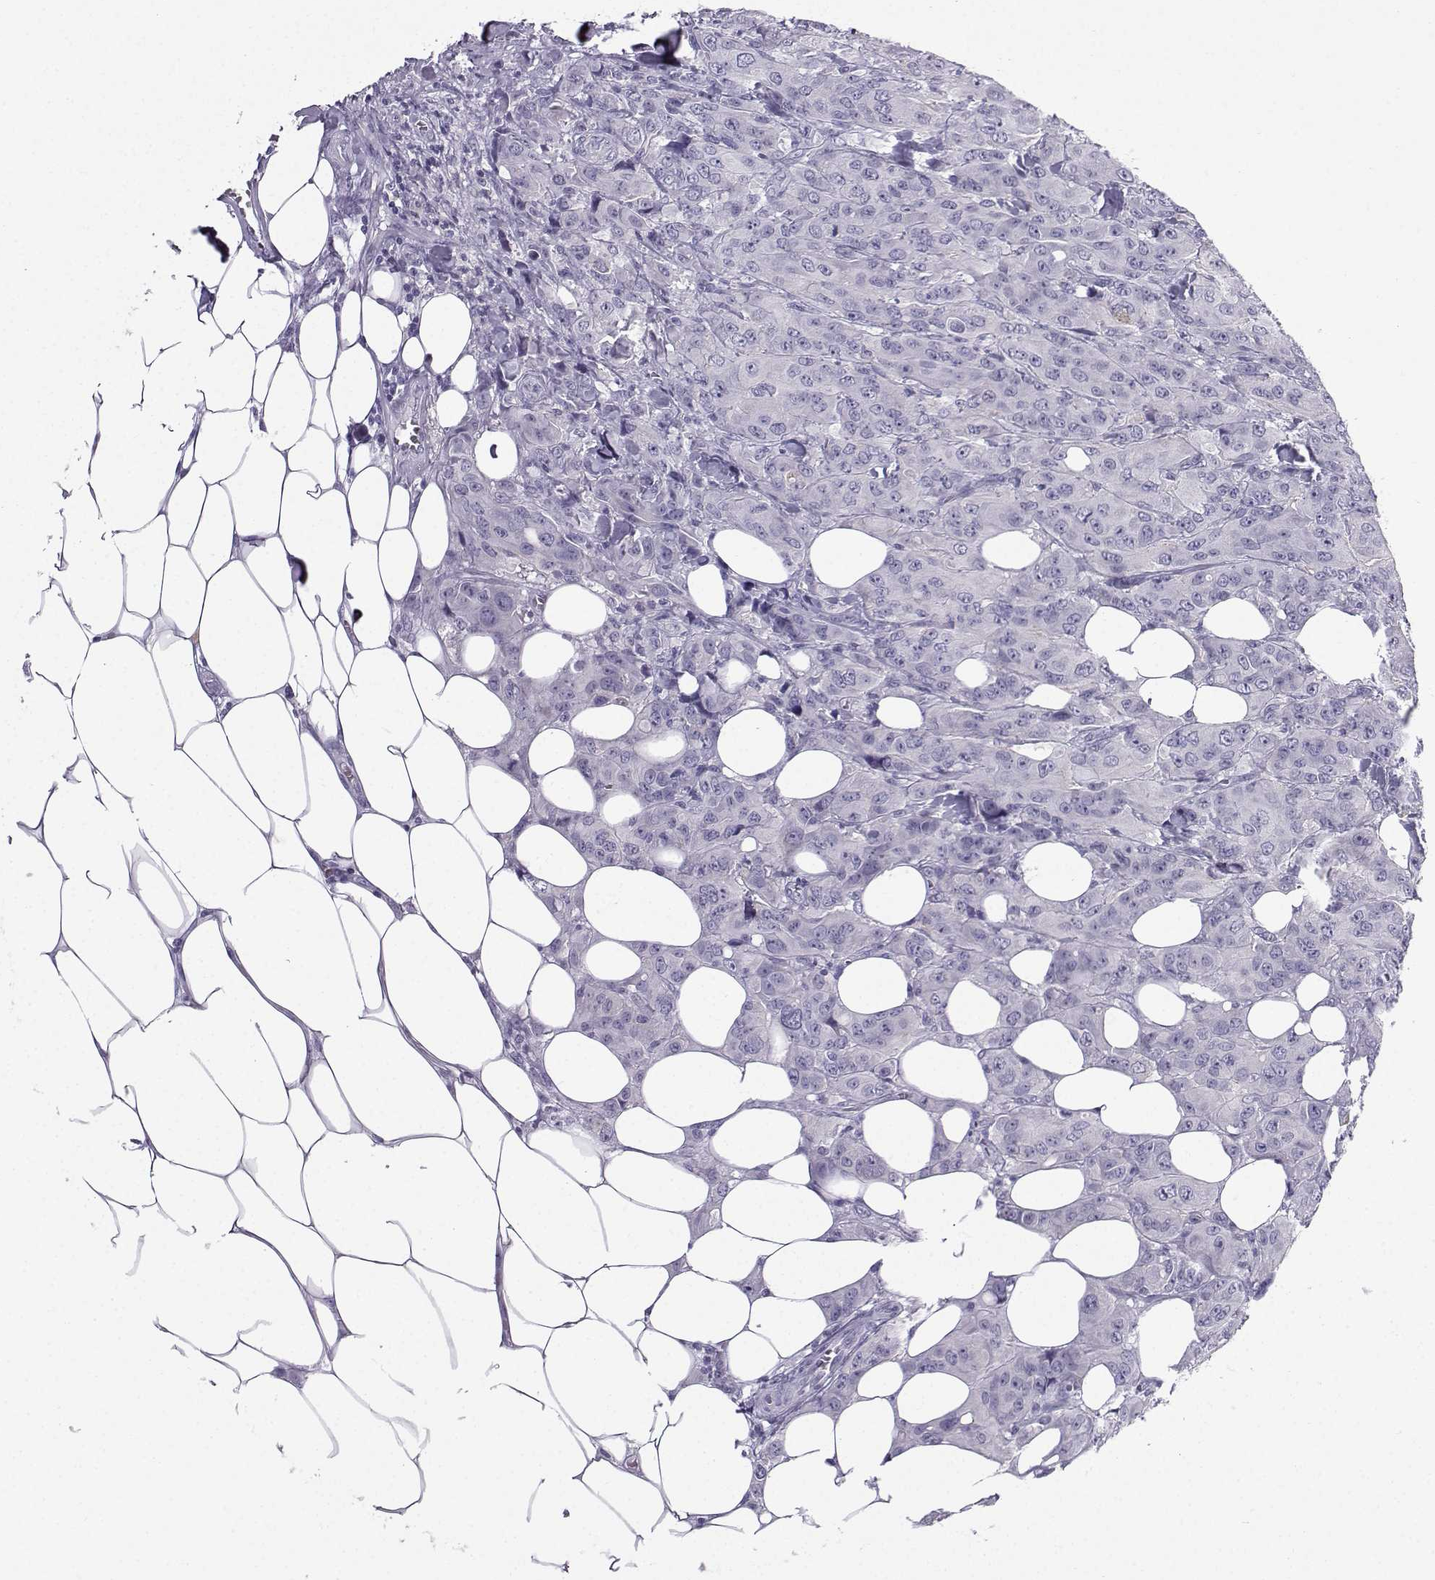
{"staining": {"intensity": "negative", "quantity": "none", "location": "none"}, "tissue": "breast cancer", "cell_type": "Tumor cells", "image_type": "cancer", "snomed": [{"axis": "morphology", "description": "Duct carcinoma"}, {"axis": "topography", "description": "Breast"}], "caption": "Immunohistochemistry (IHC) image of neoplastic tissue: human invasive ductal carcinoma (breast) stained with DAB (3,3'-diaminobenzidine) displays no significant protein staining in tumor cells.", "gene": "ZBTB8B", "patient": {"sex": "female", "age": 43}}